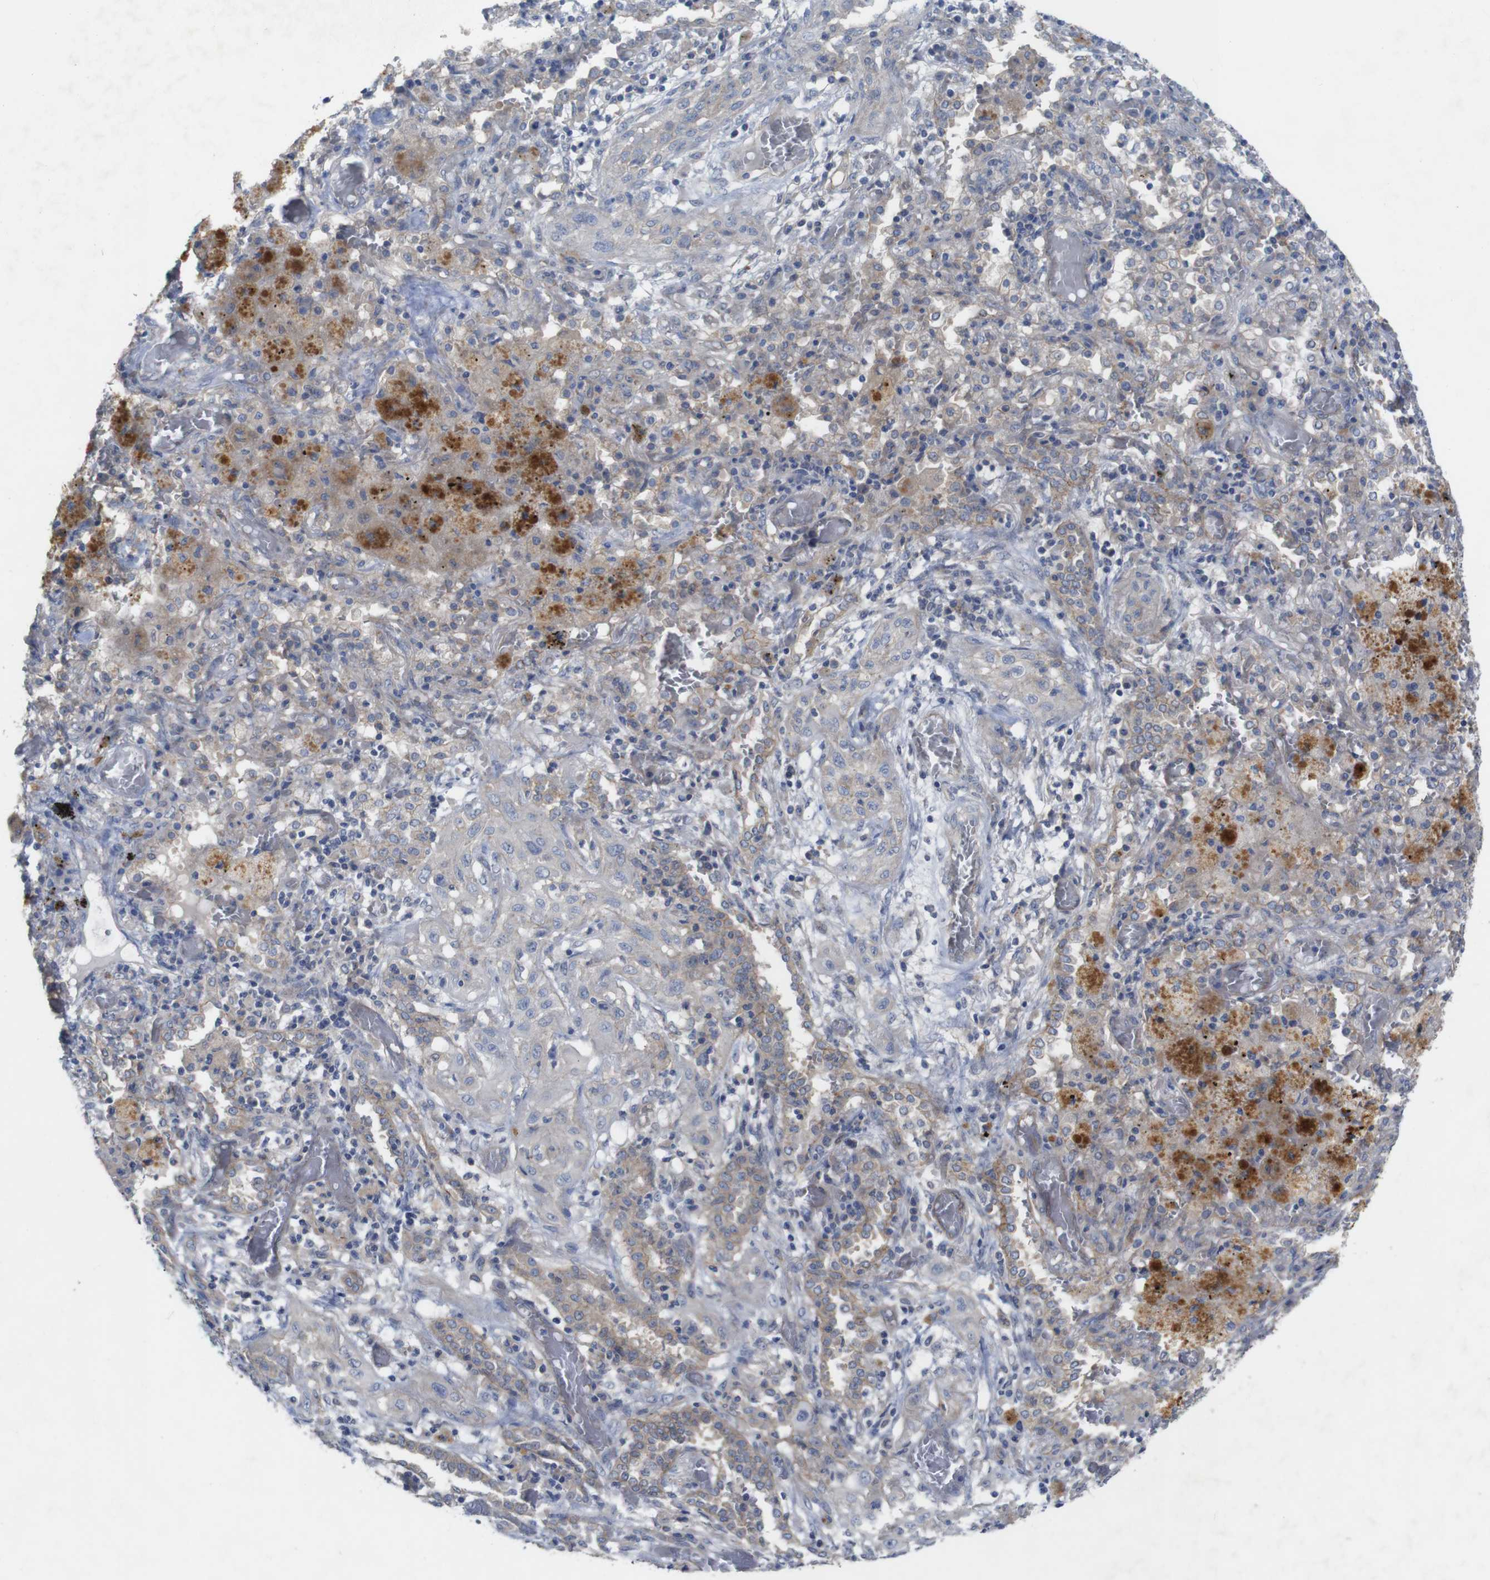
{"staining": {"intensity": "weak", "quantity": "<25%", "location": "cytoplasmic/membranous"}, "tissue": "lung cancer", "cell_type": "Tumor cells", "image_type": "cancer", "snomed": [{"axis": "morphology", "description": "Squamous cell carcinoma, NOS"}, {"axis": "topography", "description": "Lung"}], "caption": "A photomicrograph of human lung cancer is negative for staining in tumor cells. (DAB immunohistochemistry (IHC), high magnification).", "gene": "KIDINS220", "patient": {"sex": "female", "age": 47}}